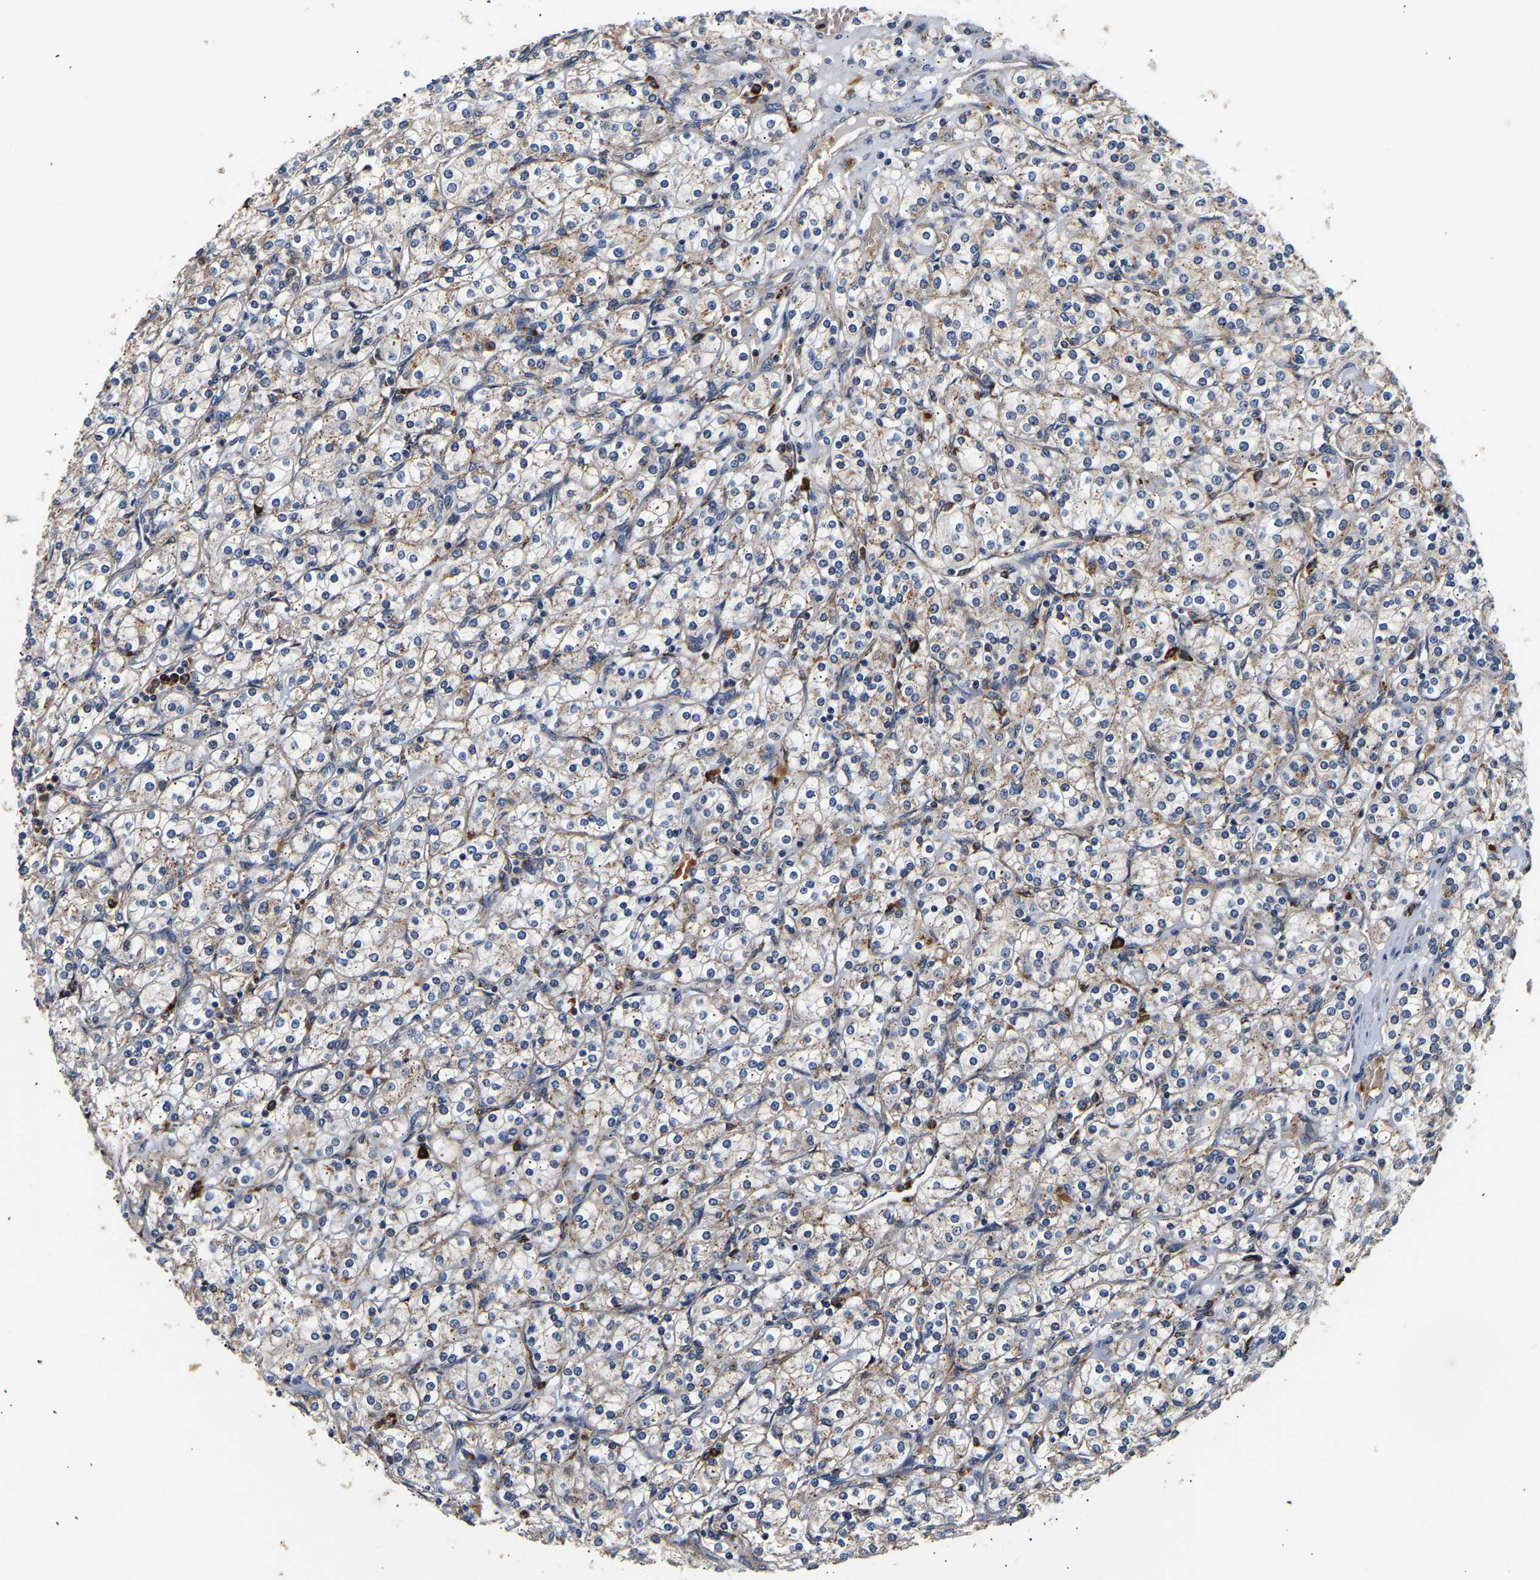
{"staining": {"intensity": "negative", "quantity": "none", "location": "none"}, "tissue": "renal cancer", "cell_type": "Tumor cells", "image_type": "cancer", "snomed": [{"axis": "morphology", "description": "Adenocarcinoma, NOS"}, {"axis": "topography", "description": "Kidney"}], "caption": "A high-resolution micrograph shows immunohistochemistry (IHC) staining of adenocarcinoma (renal), which reveals no significant expression in tumor cells.", "gene": "SMU1", "patient": {"sex": "male", "age": 77}}